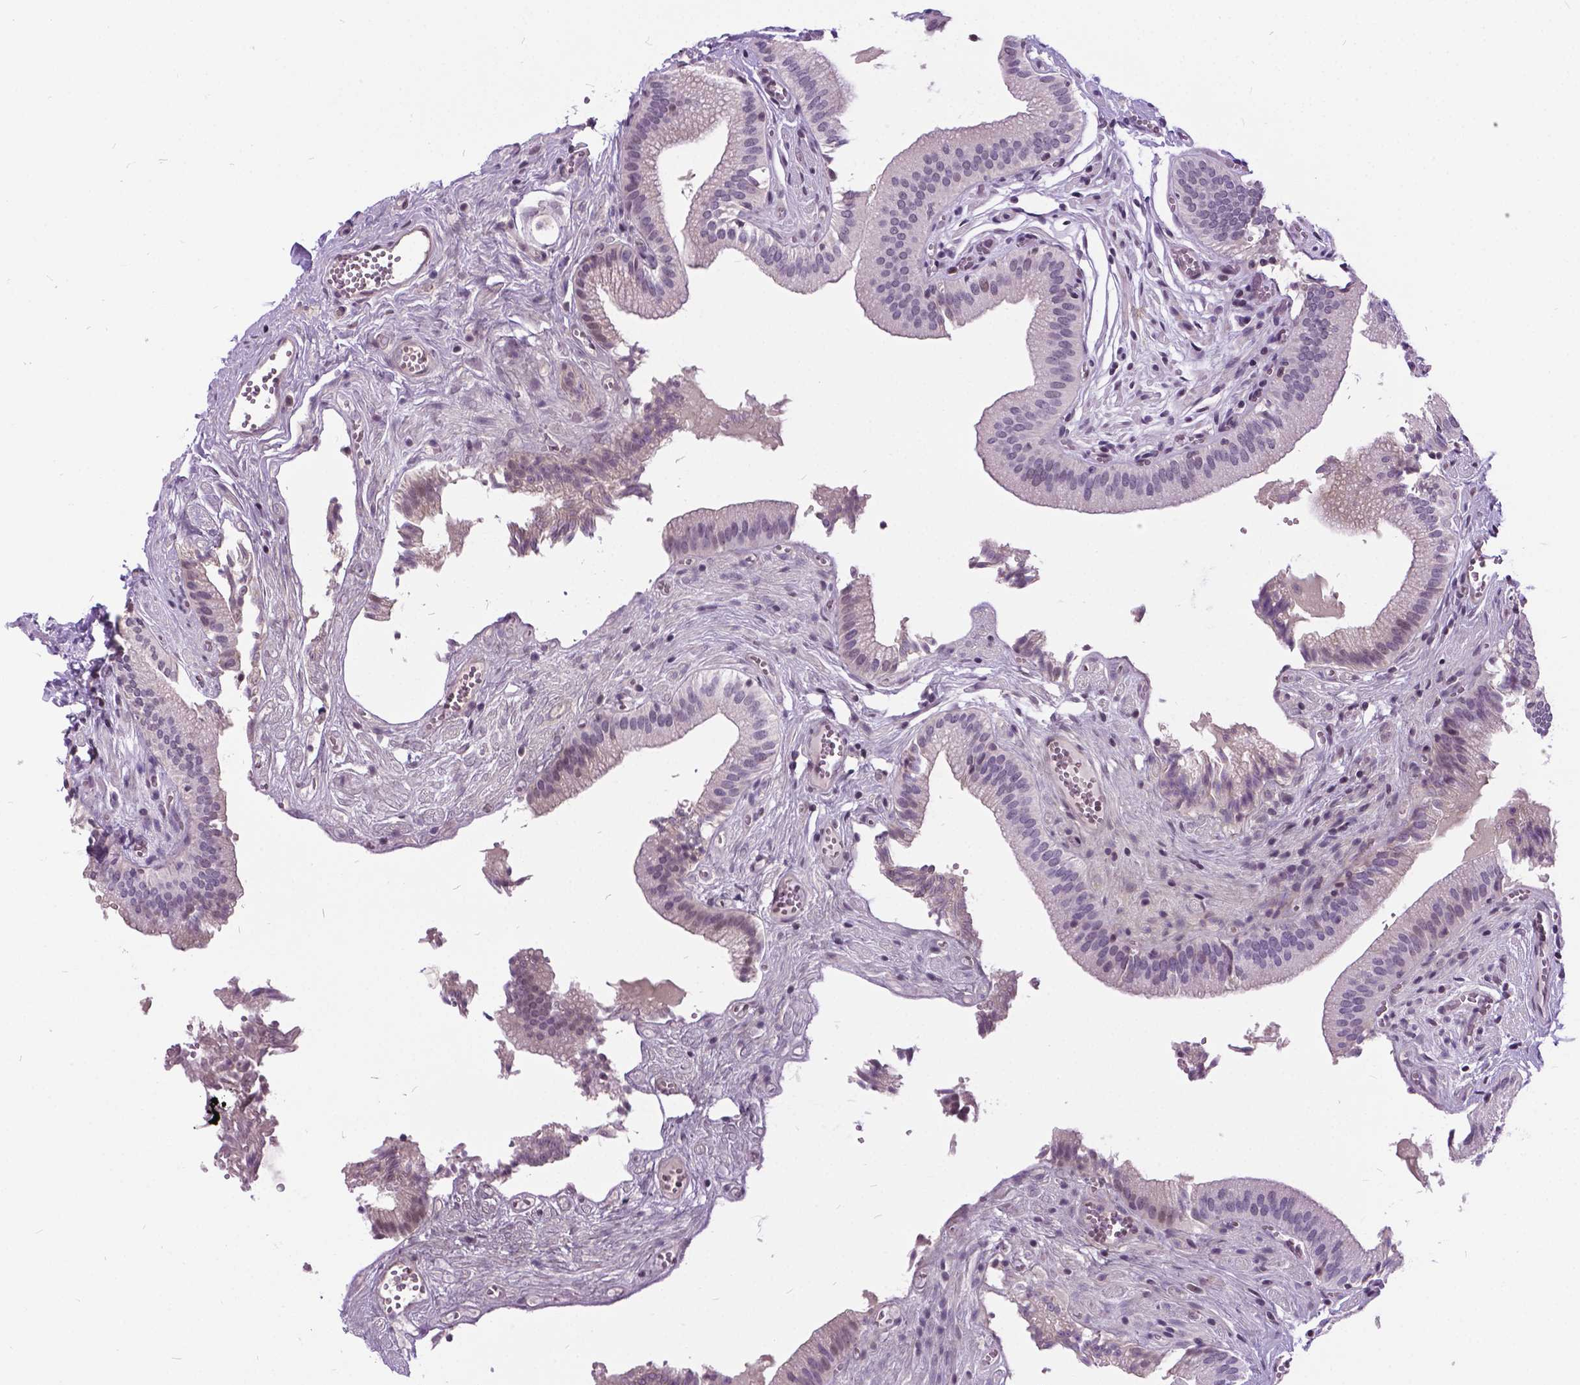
{"staining": {"intensity": "negative", "quantity": "none", "location": "none"}, "tissue": "gallbladder", "cell_type": "Glandular cells", "image_type": "normal", "snomed": [{"axis": "morphology", "description": "Normal tissue, NOS"}, {"axis": "topography", "description": "Gallbladder"}, {"axis": "topography", "description": "Peripheral nerve tissue"}], "caption": "Unremarkable gallbladder was stained to show a protein in brown. There is no significant positivity in glandular cells. The staining is performed using DAB (3,3'-diaminobenzidine) brown chromogen with nuclei counter-stained in using hematoxylin.", "gene": "DPF3", "patient": {"sex": "male", "age": 17}}